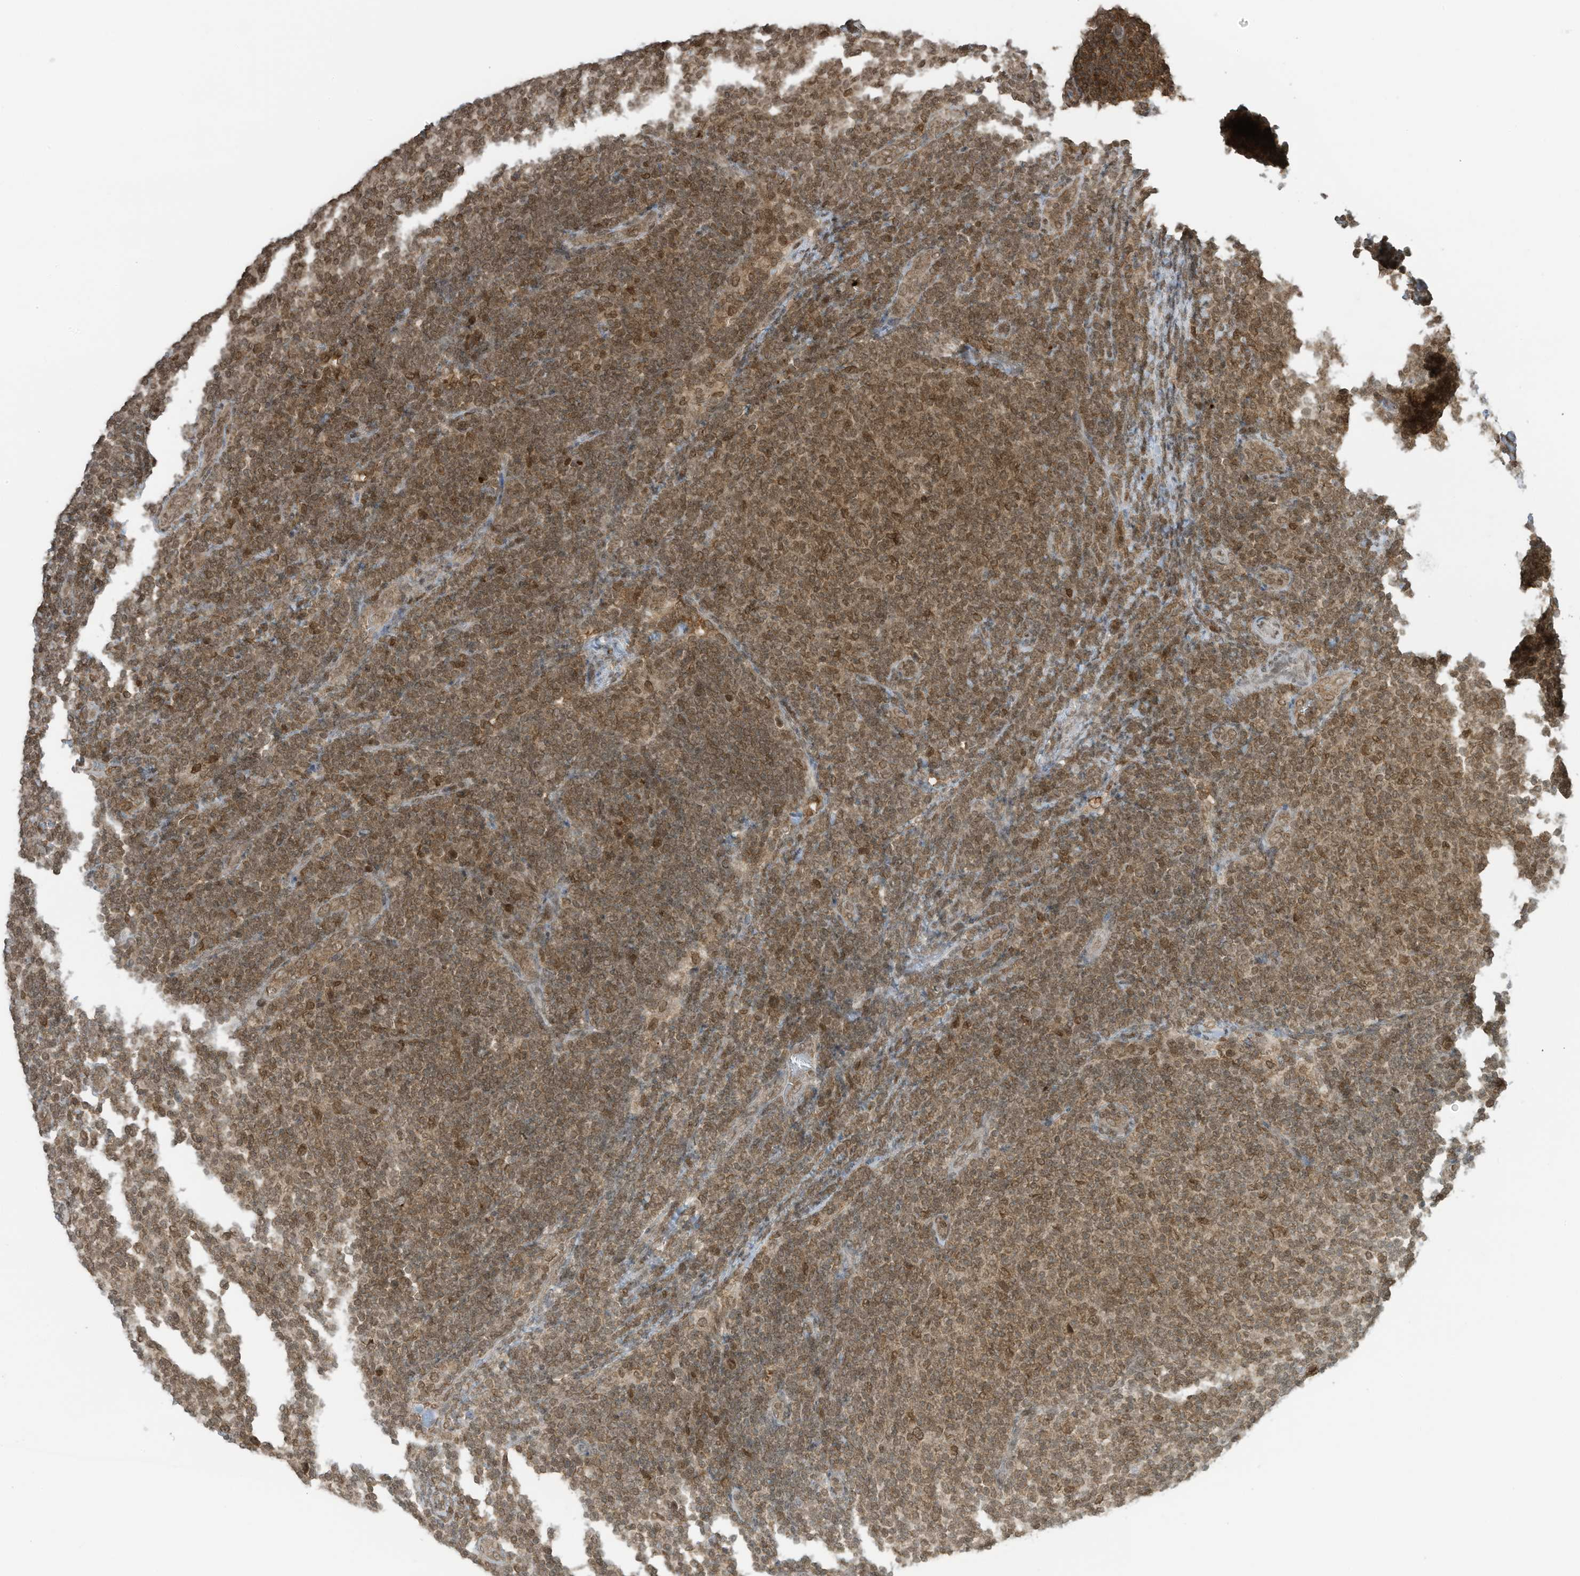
{"staining": {"intensity": "moderate", "quantity": ">75%", "location": "cytoplasmic/membranous,nuclear"}, "tissue": "lymphoma", "cell_type": "Tumor cells", "image_type": "cancer", "snomed": [{"axis": "morphology", "description": "Malignant lymphoma, non-Hodgkin's type, Low grade"}, {"axis": "topography", "description": "Lymph node"}], "caption": "A histopathology image of human lymphoma stained for a protein exhibits moderate cytoplasmic/membranous and nuclear brown staining in tumor cells.", "gene": "KPNB1", "patient": {"sex": "male", "age": 66}}